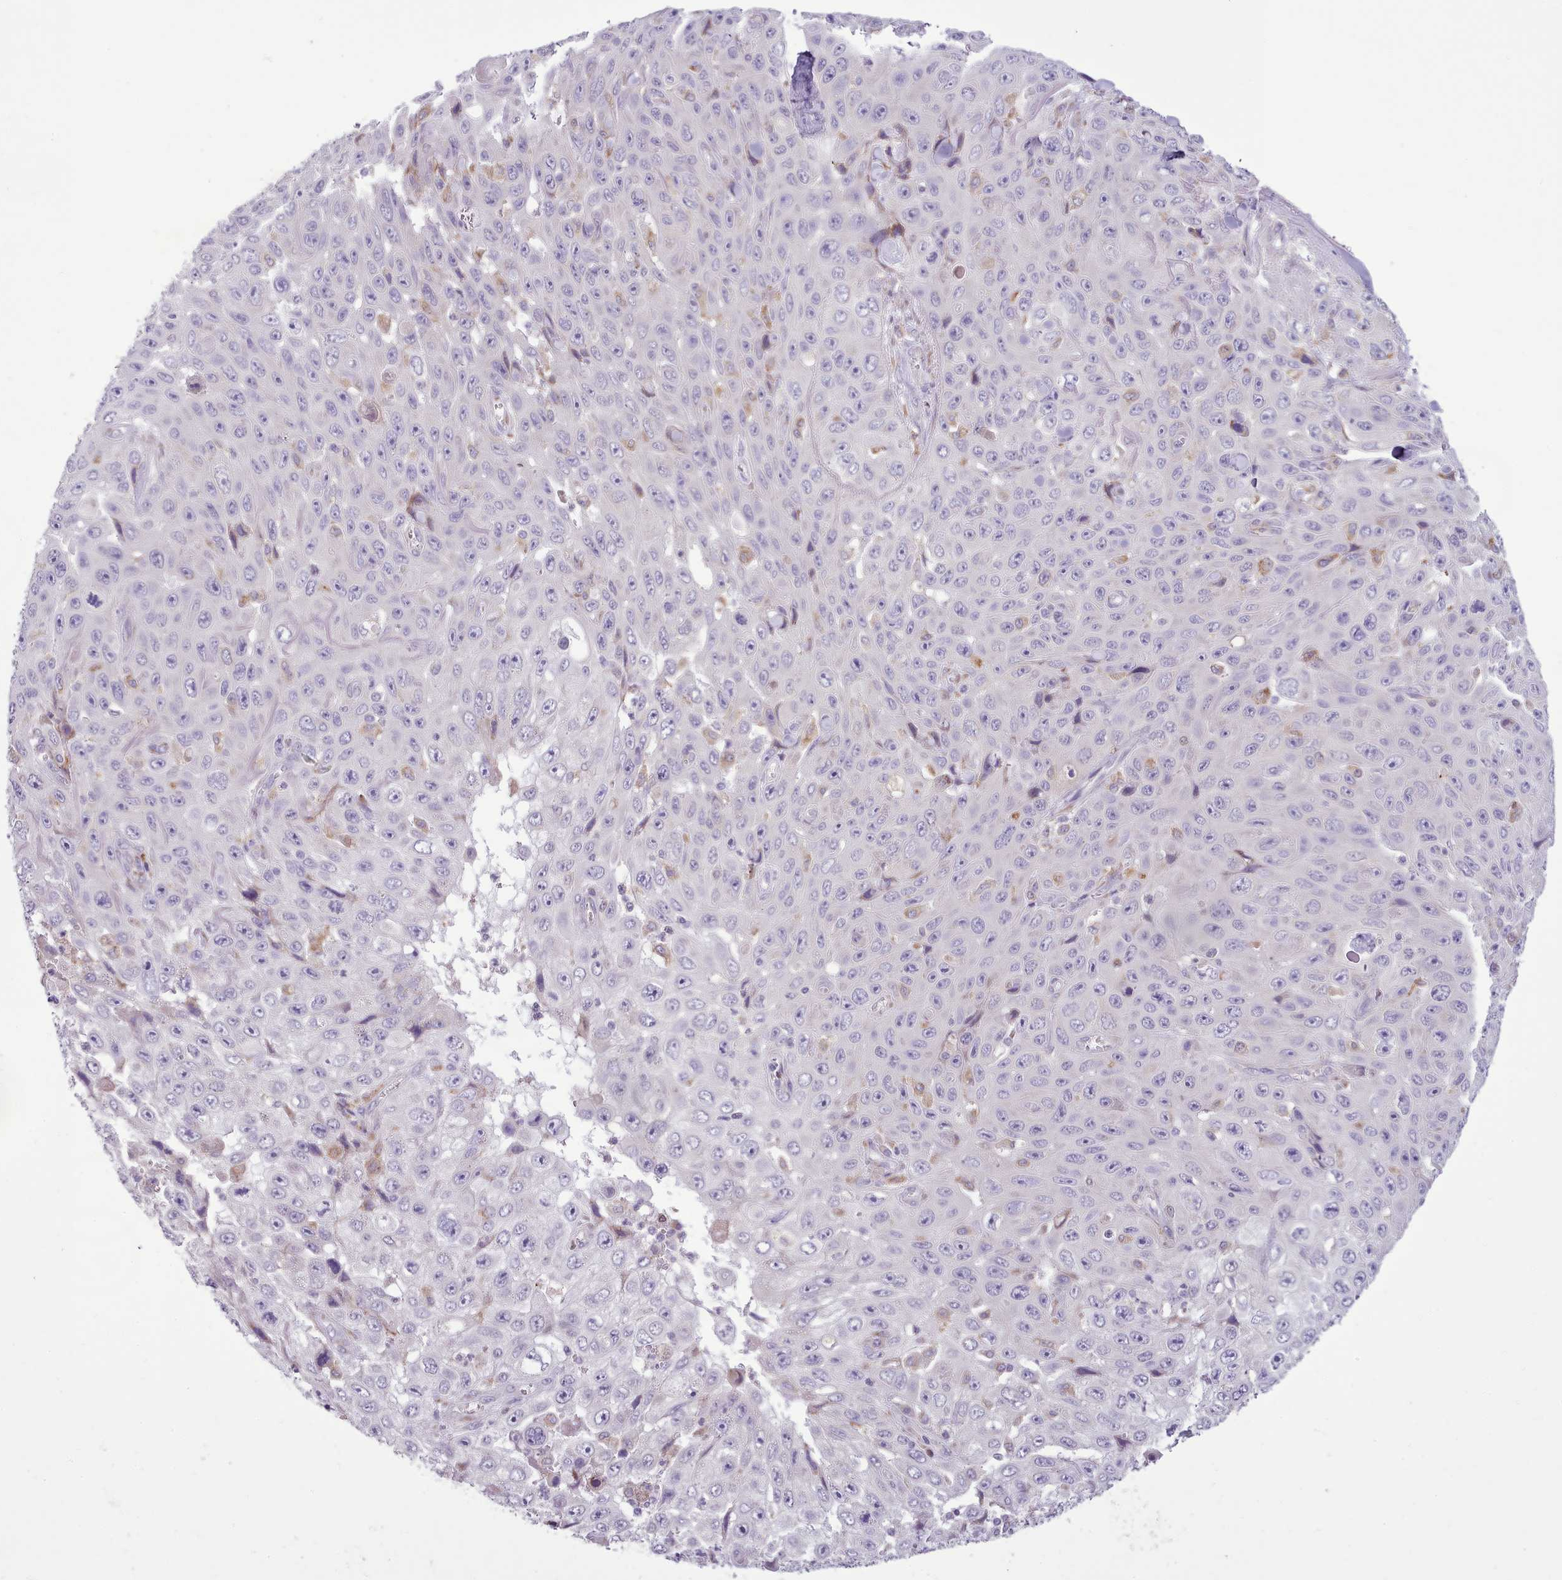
{"staining": {"intensity": "negative", "quantity": "none", "location": "none"}, "tissue": "skin cancer", "cell_type": "Tumor cells", "image_type": "cancer", "snomed": [{"axis": "morphology", "description": "Squamous cell carcinoma, NOS"}, {"axis": "topography", "description": "Skin"}], "caption": "Tumor cells show no significant positivity in skin cancer (squamous cell carcinoma).", "gene": "FAM83E", "patient": {"sex": "male", "age": 82}}